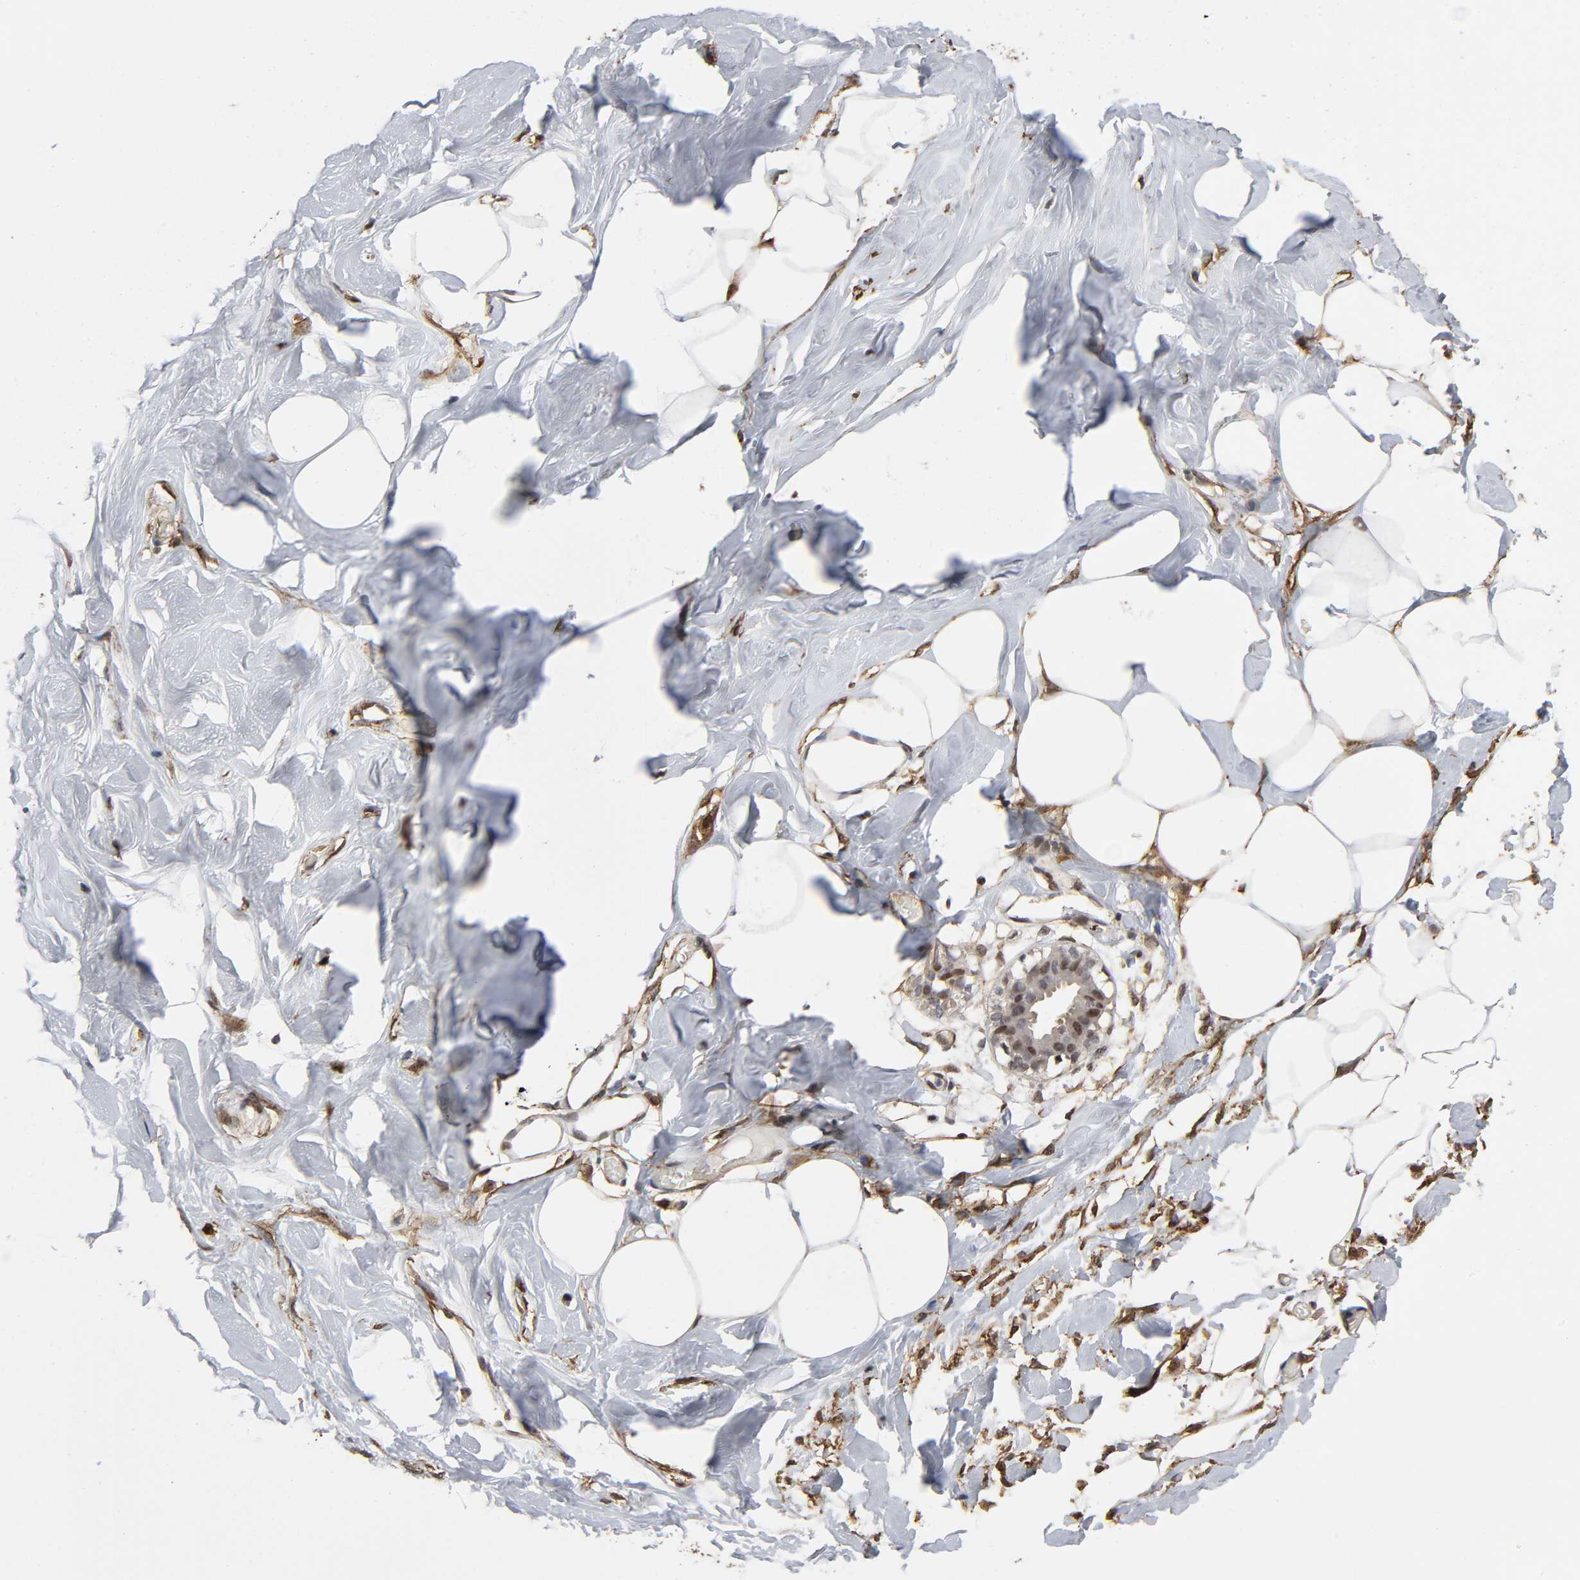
{"staining": {"intensity": "moderate", "quantity": ">75%", "location": "cytoplasmic/membranous,nuclear"}, "tissue": "breast", "cell_type": "Adipocytes", "image_type": "normal", "snomed": [{"axis": "morphology", "description": "Normal tissue, NOS"}, {"axis": "topography", "description": "Breast"}, {"axis": "topography", "description": "Adipose tissue"}], "caption": "DAB immunohistochemical staining of unremarkable human breast exhibits moderate cytoplasmic/membranous,nuclear protein positivity in about >75% of adipocytes. Using DAB (3,3'-diaminobenzidine) (brown) and hematoxylin (blue) stains, captured at high magnification using brightfield microscopy.", "gene": "AHNAK2", "patient": {"sex": "female", "age": 25}}